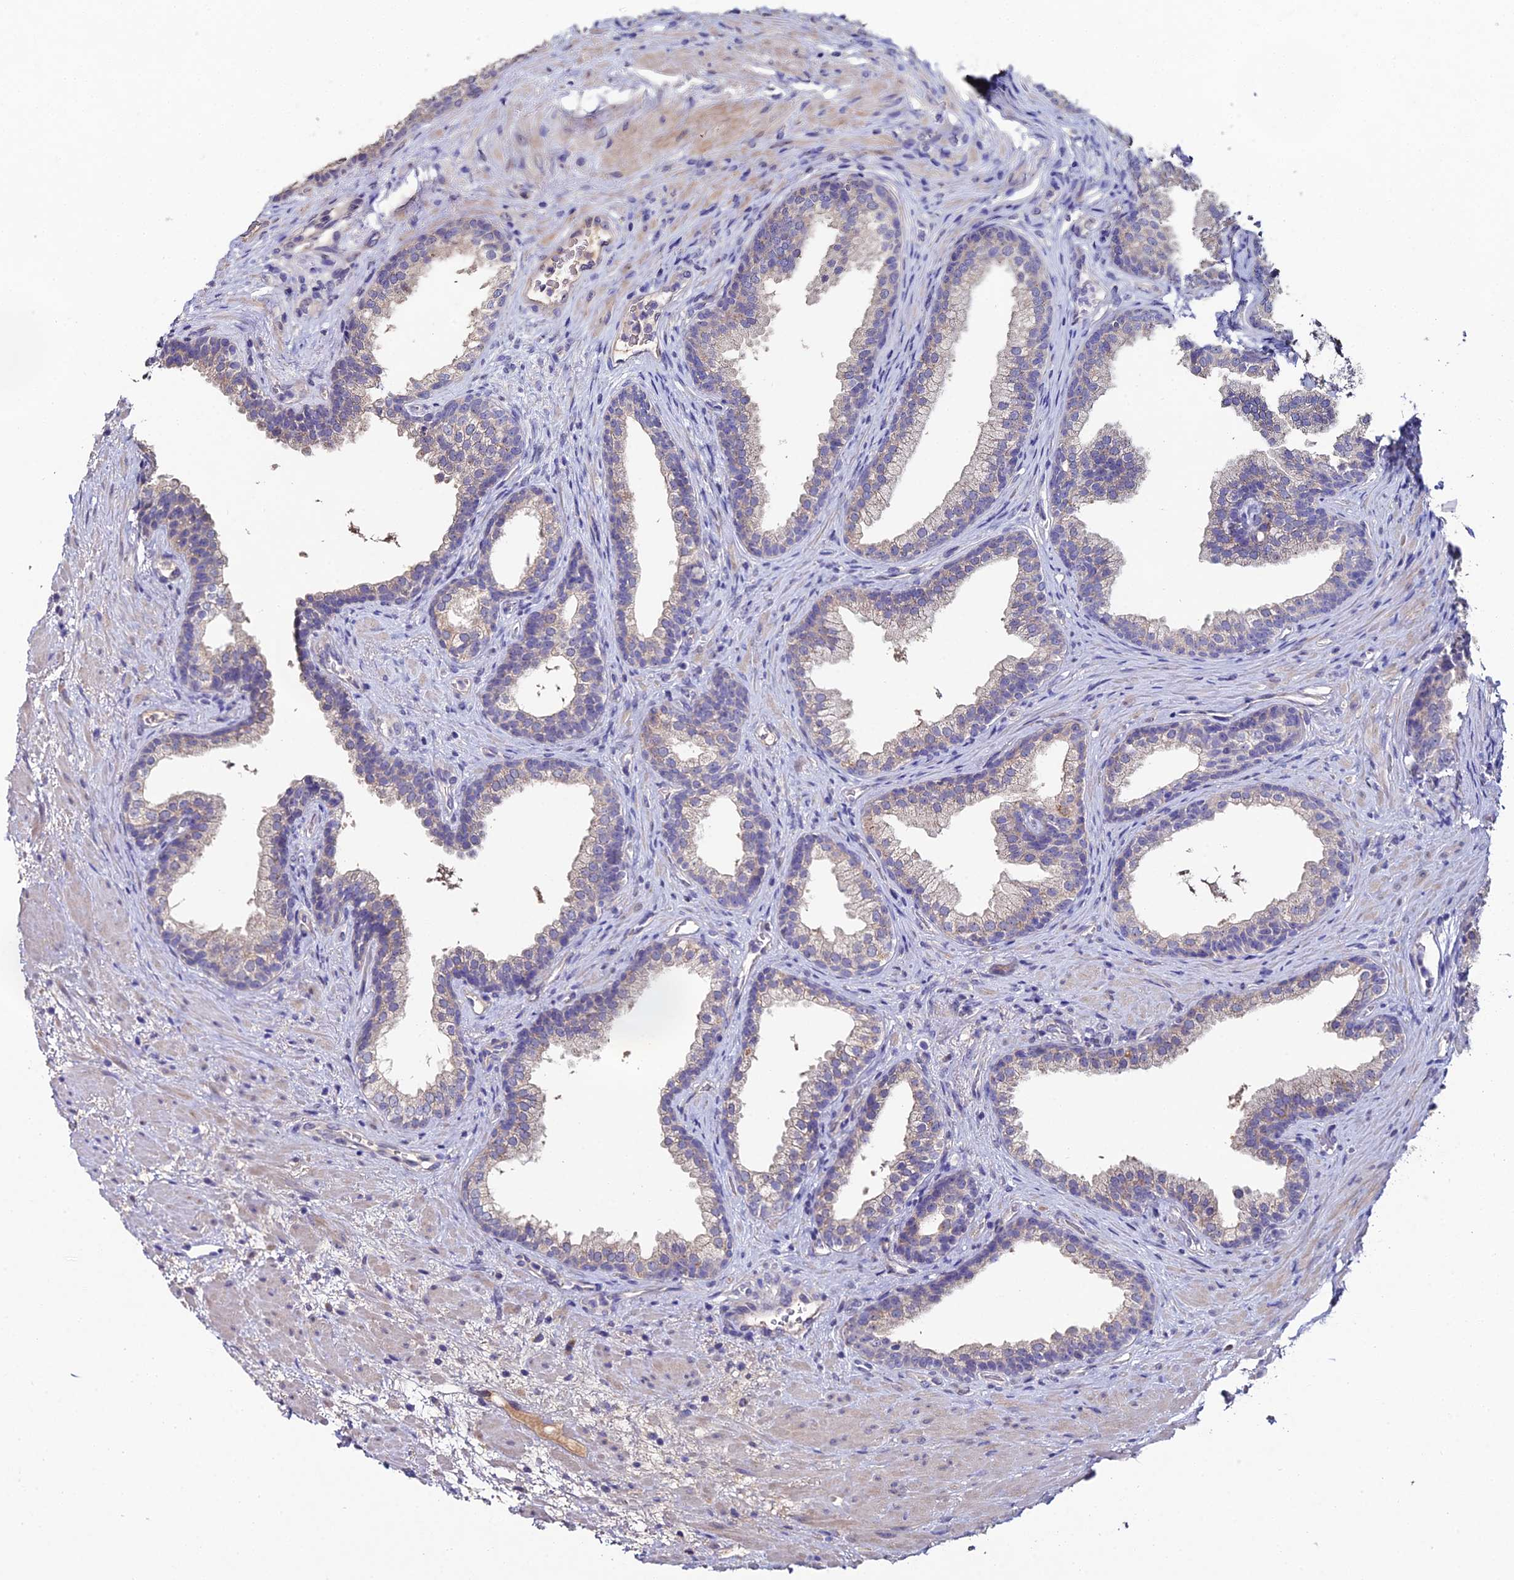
{"staining": {"intensity": "weak", "quantity": "25%-75%", "location": "cytoplasmic/membranous"}, "tissue": "prostate", "cell_type": "Glandular cells", "image_type": "normal", "snomed": [{"axis": "morphology", "description": "Normal tissue, NOS"}, {"axis": "topography", "description": "Prostate"}], "caption": "Immunohistochemistry (IHC) (DAB) staining of unremarkable human prostate exhibits weak cytoplasmic/membranous protein expression in about 25%-75% of glandular cells.", "gene": "ESRRG", "patient": {"sex": "male", "age": 76}}